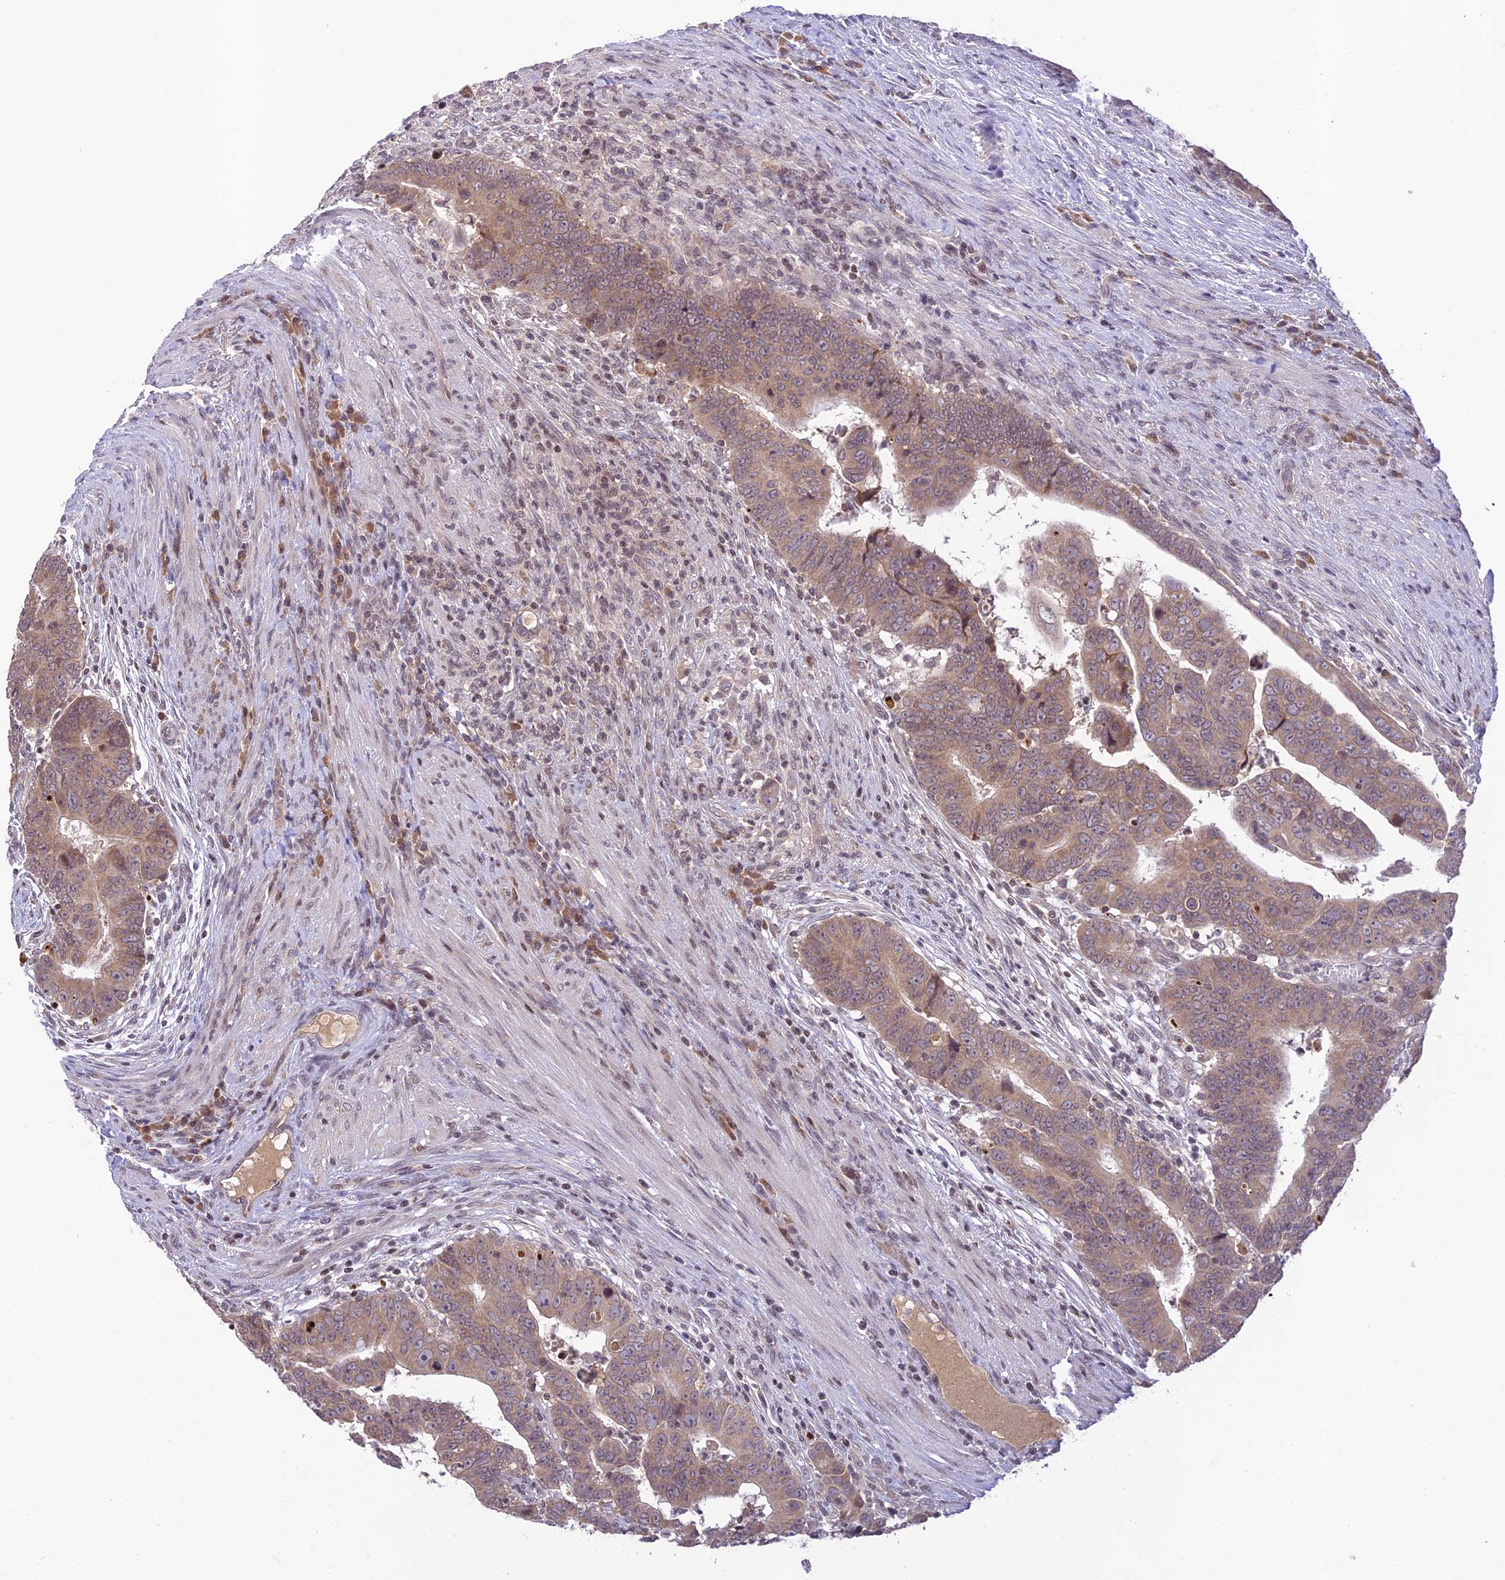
{"staining": {"intensity": "moderate", "quantity": ">75%", "location": "cytoplasmic/membranous"}, "tissue": "colorectal cancer", "cell_type": "Tumor cells", "image_type": "cancer", "snomed": [{"axis": "morphology", "description": "Normal tissue, NOS"}, {"axis": "morphology", "description": "Adenocarcinoma, NOS"}, {"axis": "topography", "description": "Rectum"}], "caption": "Colorectal adenocarcinoma tissue shows moderate cytoplasmic/membranous positivity in approximately >75% of tumor cells, visualized by immunohistochemistry.", "gene": "TEKT1", "patient": {"sex": "female", "age": 65}}